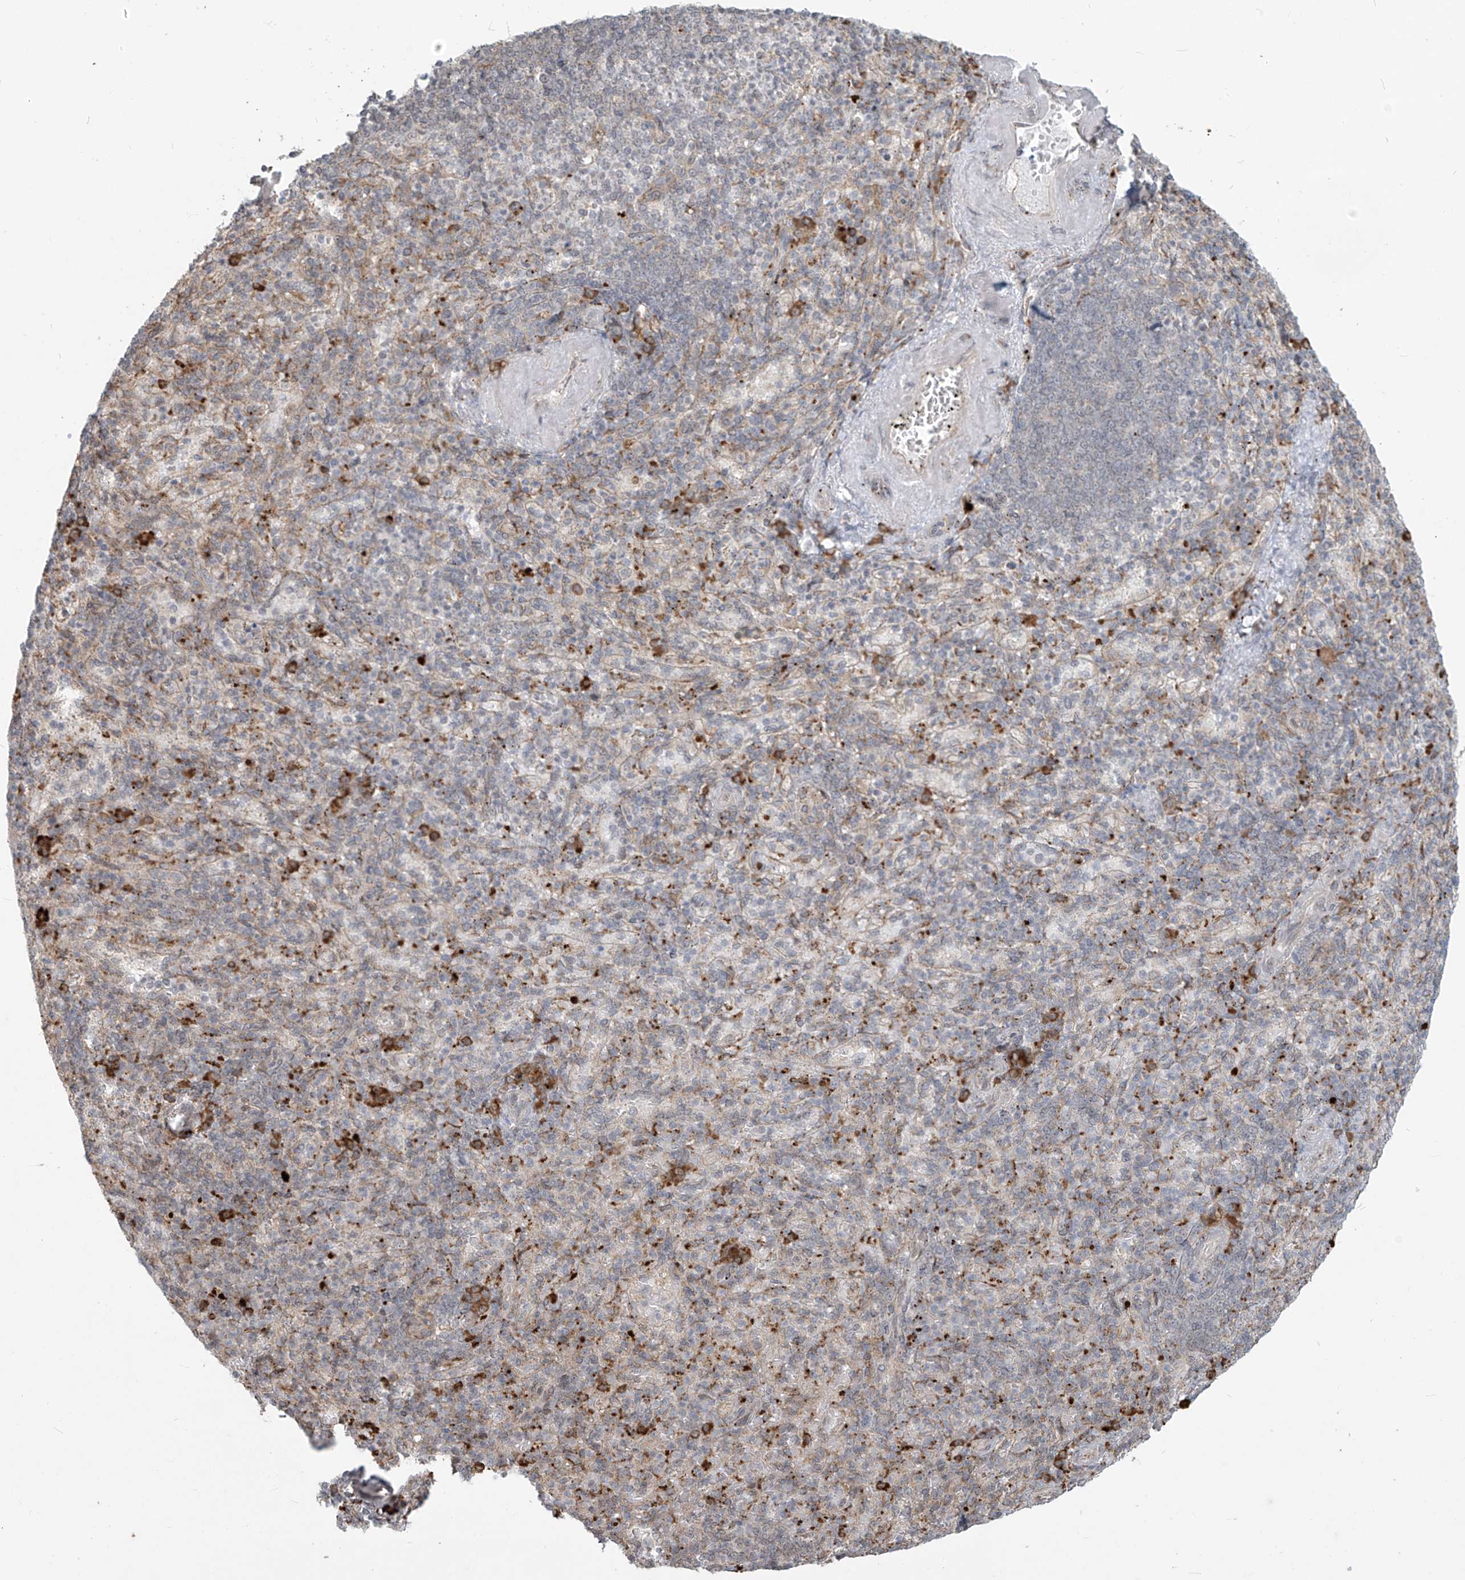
{"staining": {"intensity": "moderate", "quantity": "<25%", "location": "cytoplasmic/membranous"}, "tissue": "spleen", "cell_type": "Cells in red pulp", "image_type": "normal", "snomed": [{"axis": "morphology", "description": "Normal tissue, NOS"}, {"axis": "topography", "description": "Spleen"}], "caption": "Unremarkable spleen reveals moderate cytoplasmic/membranous staining in about <25% of cells in red pulp, visualized by immunohistochemistry. (brown staining indicates protein expression, while blue staining denotes nuclei).", "gene": "PLEKHM3", "patient": {"sex": "female", "age": 74}}